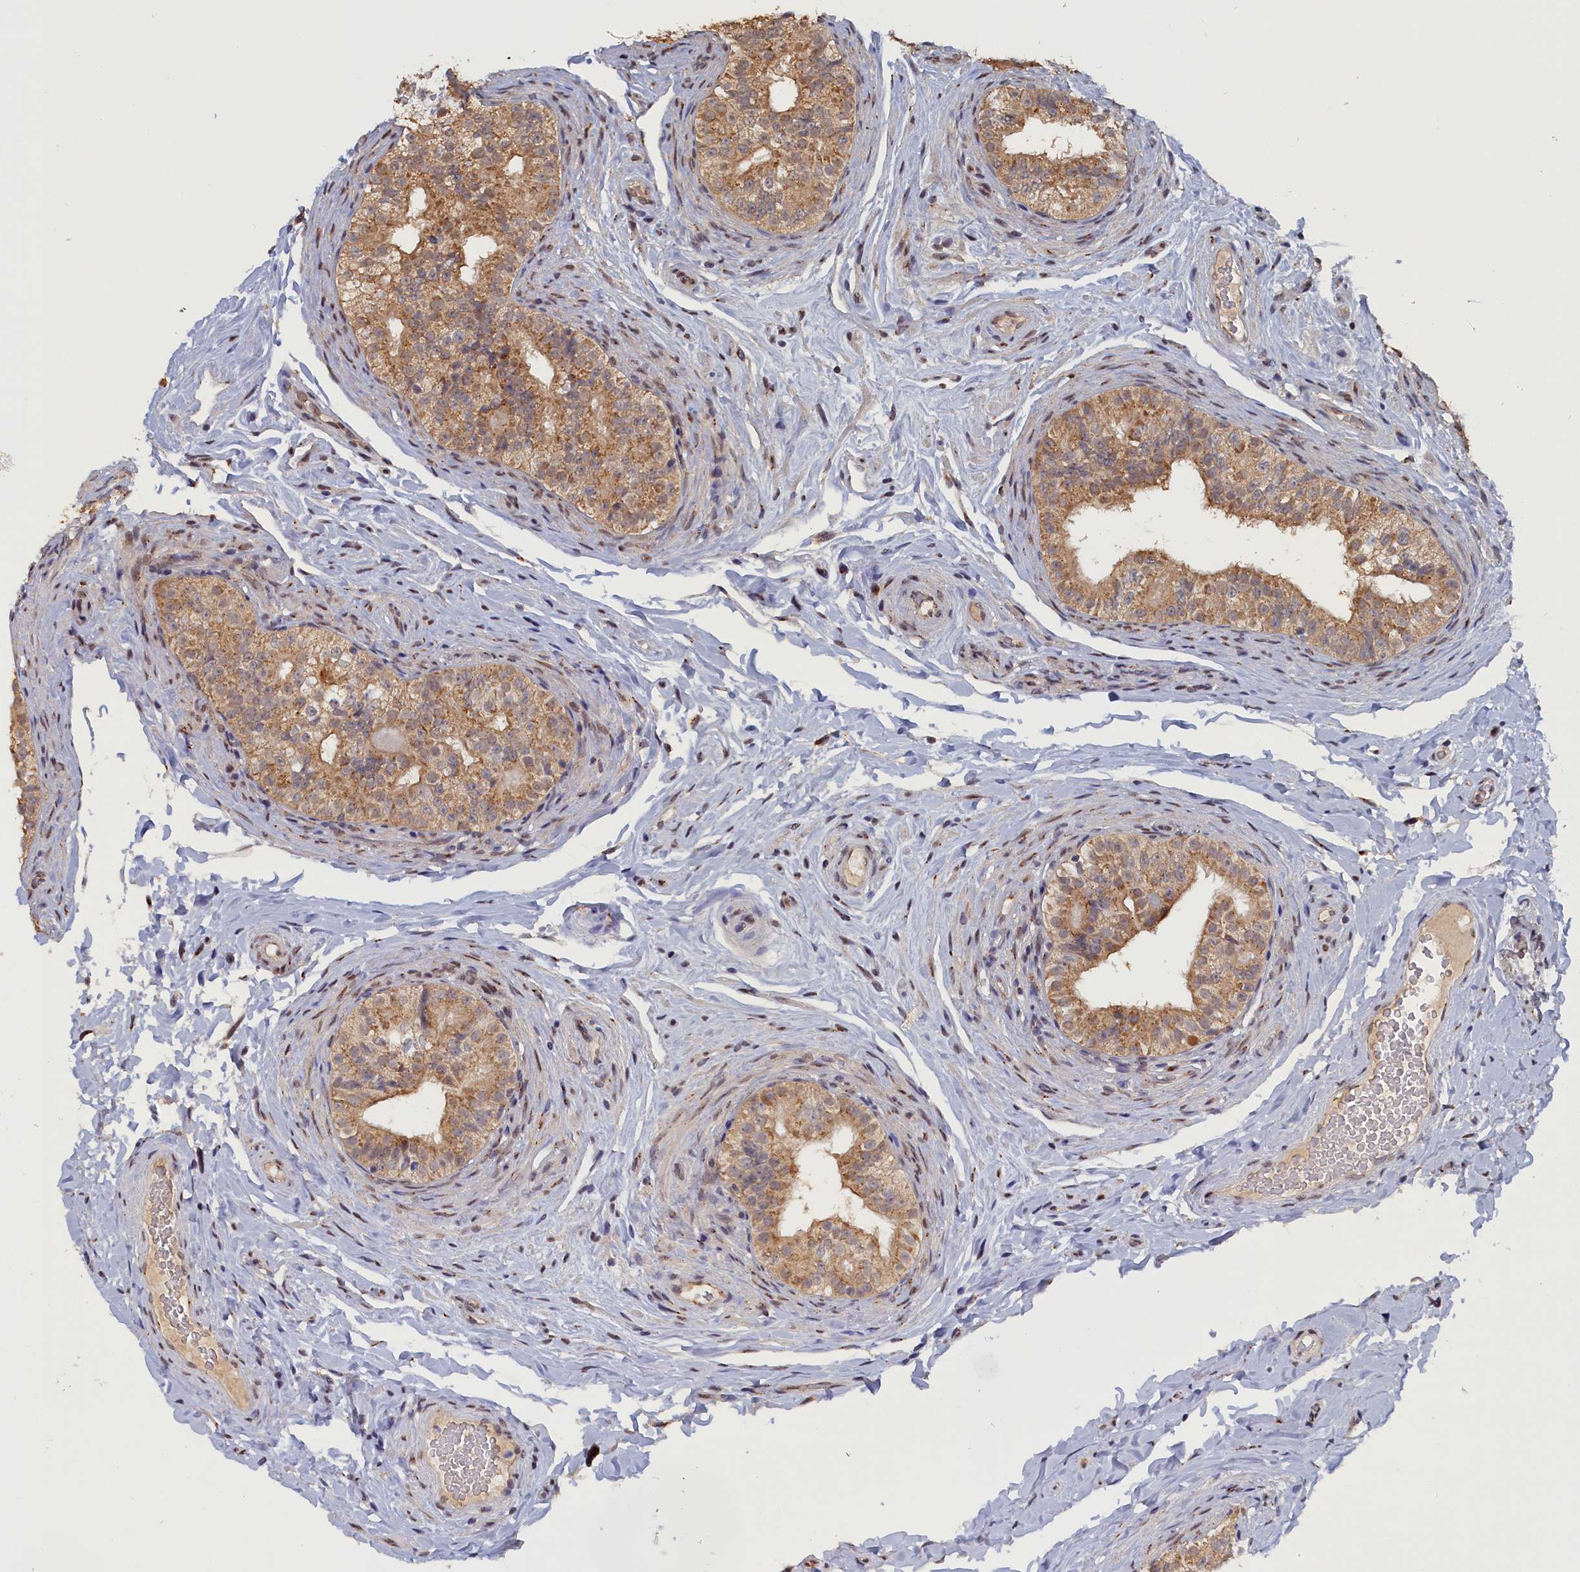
{"staining": {"intensity": "moderate", "quantity": ">75%", "location": "cytoplasmic/membranous"}, "tissue": "epididymis", "cell_type": "Glandular cells", "image_type": "normal", "snomed": [{"axis": "morphology", "description": "Normal tissue, NOS"}, {"axis": "topography", "description": "Epididymis"}], "caption": "Immunohistochemistry (DAB) staining of unremarkable human epididymis reveals moderate cytoplasmic/membranous protein positivity in about >75% of glandular cells.", "gene": "PIGQ", "patient": {"sex": "male", "age": 49}}